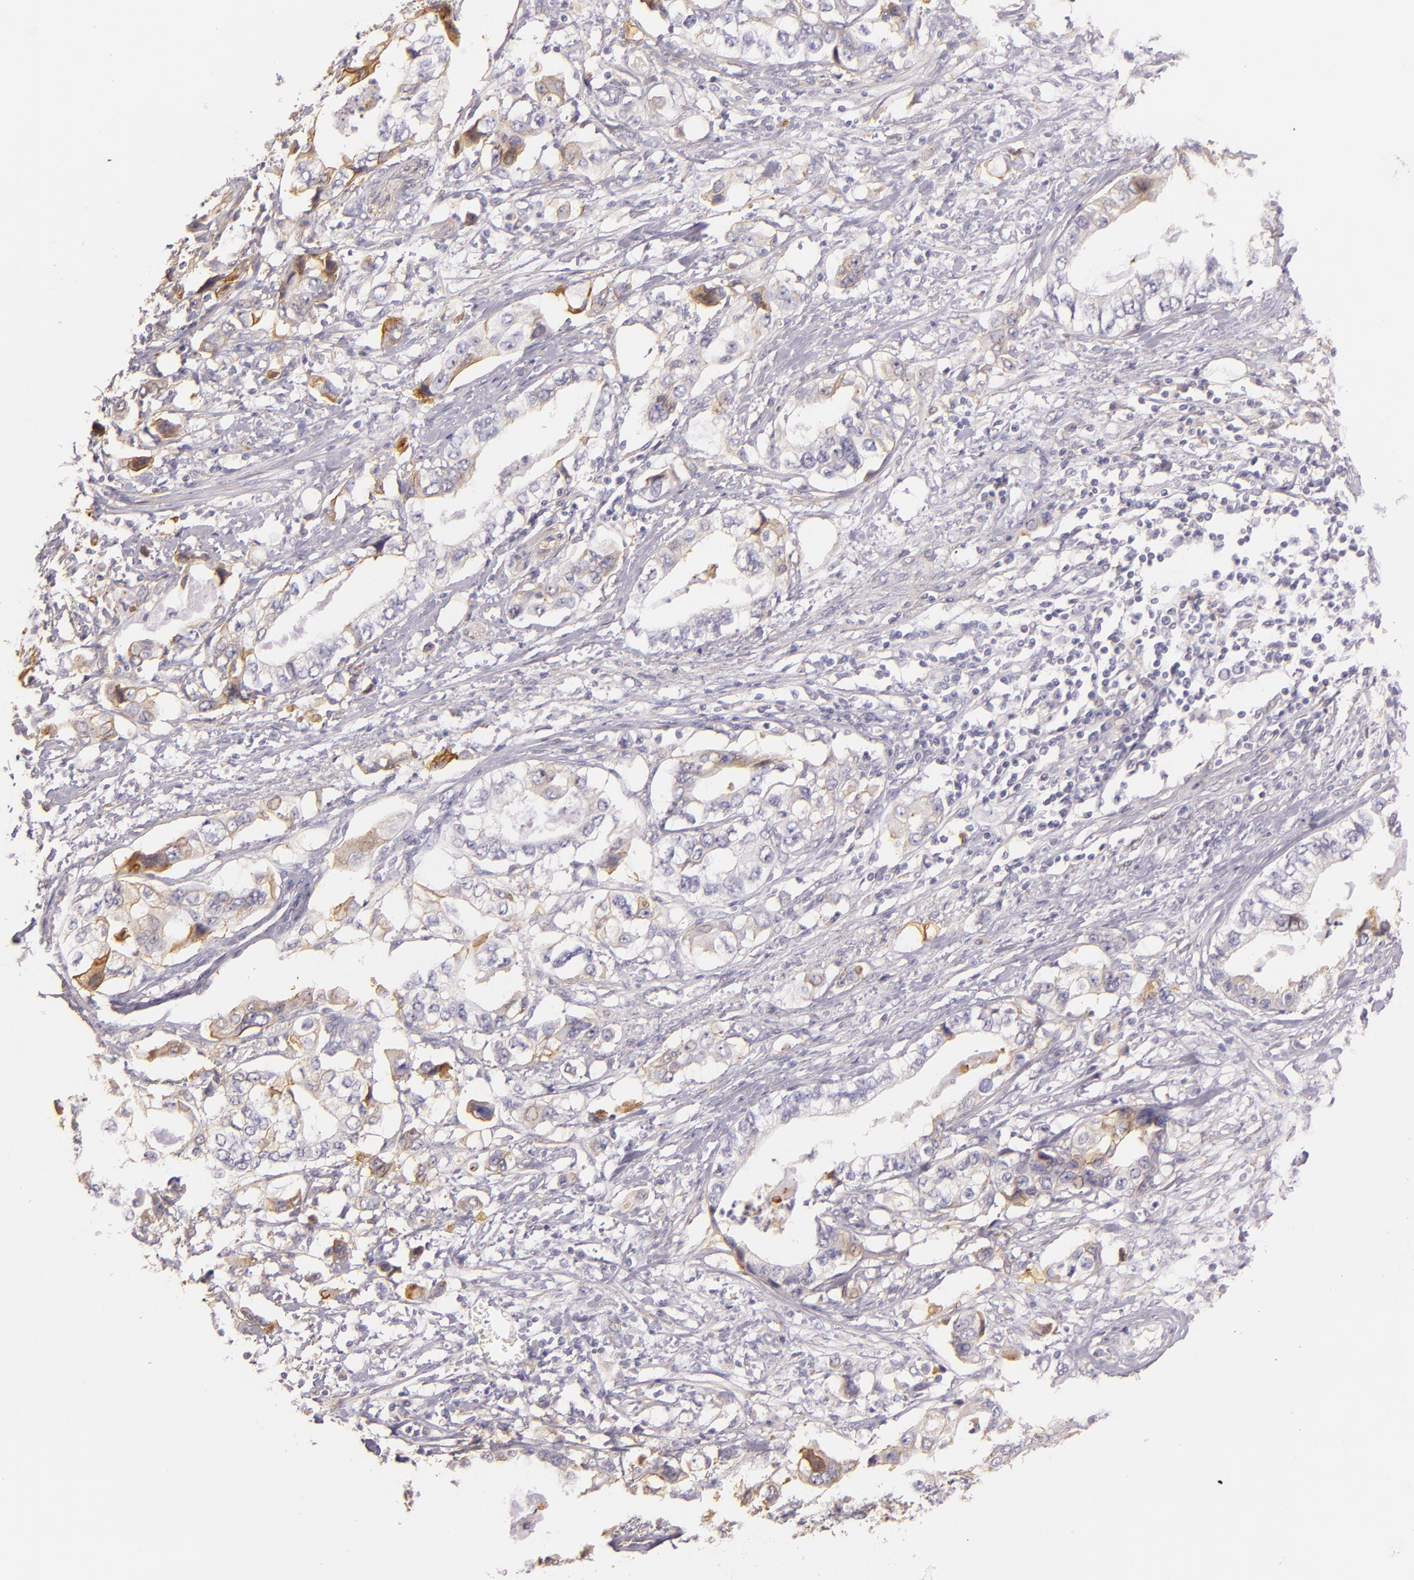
{"staining": {"intensity": "weak", "quantity": "<25%", "location": "cytoplasmic/membranous"}, "tissue": "stomach cancer", "cell_type": "Tumor cells", "image_type": "cancer", "snomed": [{"axis": "morphology", "description": "Adenocarcinoma, NOS"}, {"axis": "topography", "description": "Pancreas"}, {"axis": "topography", "description": "Stomach, upper"}], "caption": "The histopathology image displays no significant positivity in tumor cells of stomach cancer.", "gene": "CTSF", "patient": {"sex": "male", "age": 77}}